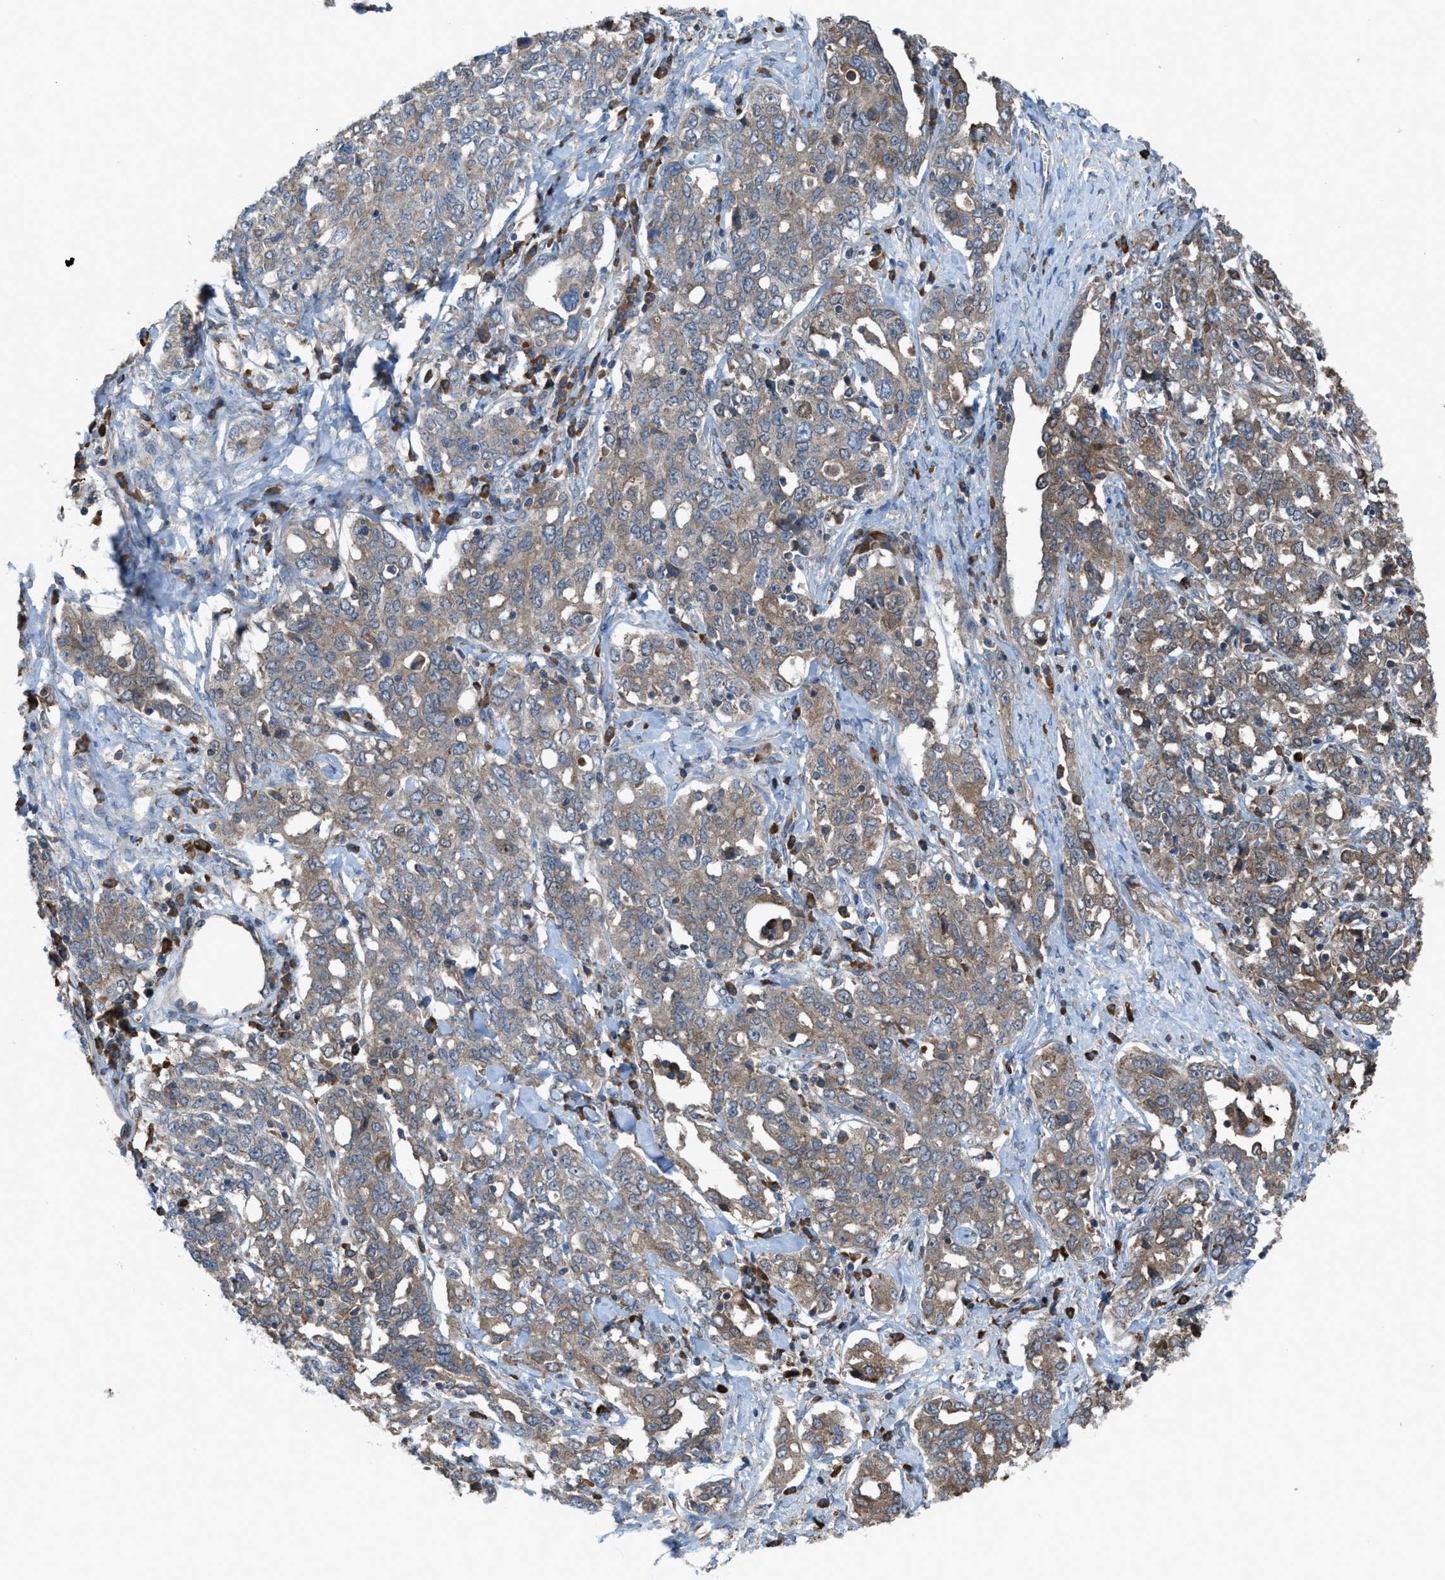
{"staining": {"intensity": "moderate", "quantity": ">75%", "location": "cytoplasmic/membranous"}, "tissue": "ovarian cancer", "cell_type": "Tumor cells", "image_type": "cancer", "snomed": [{"axis": "morphology", "description": "Carcinoma, endometroid"}, {"axis": "topography", "description": "Ovary"}], "caption": "The micrograph demonstrates a brown stain indicating the presence of a protein in the cytoplasmic/membranous of tumor cells in ovarian cancer (endometroid carcinoma).", "gene": "PLAA", "patient": {"sex": "female", "age": 62}}